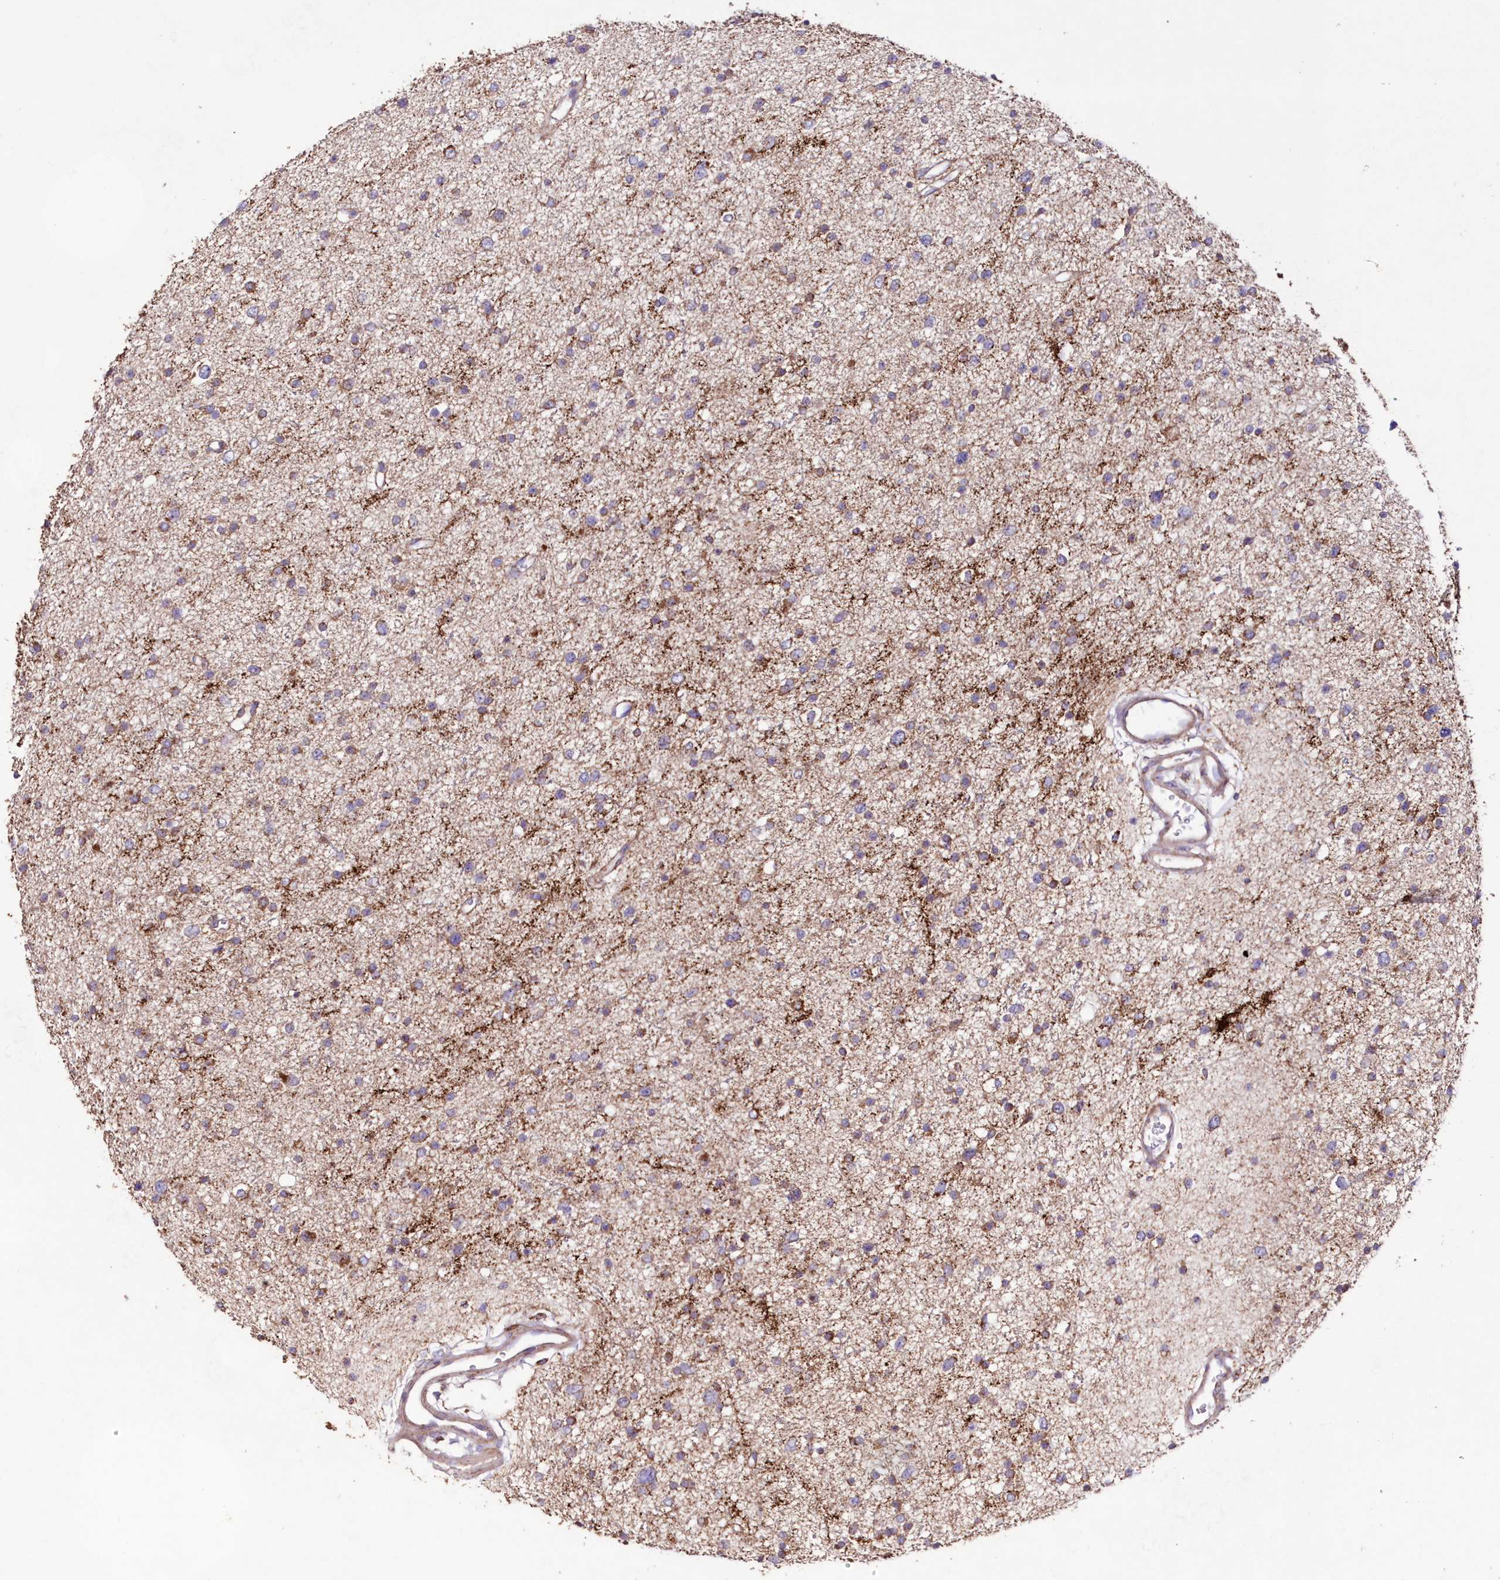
{"staining": {"intensity": "moderate", "quantity": "25%-75%", "location": "cytoplasmic/membranous"}, "tissue": "glioma", "cell_type": "Tumor cells", "image_type": "cancer", "snomed": [{"axis": "morphology", "description": "Glioma, malignant, Low grade"}, {"axis": "topography", "description": "Brain"}], "caption": "Immunohistochemical staining of human glioma shows medium levels of moderate cytoplasmic/membranous protein positivity in approximately 25%-75% of tumor cells.", "gene": "HADHB", "patient": {"sex": "female", "age": 37}}